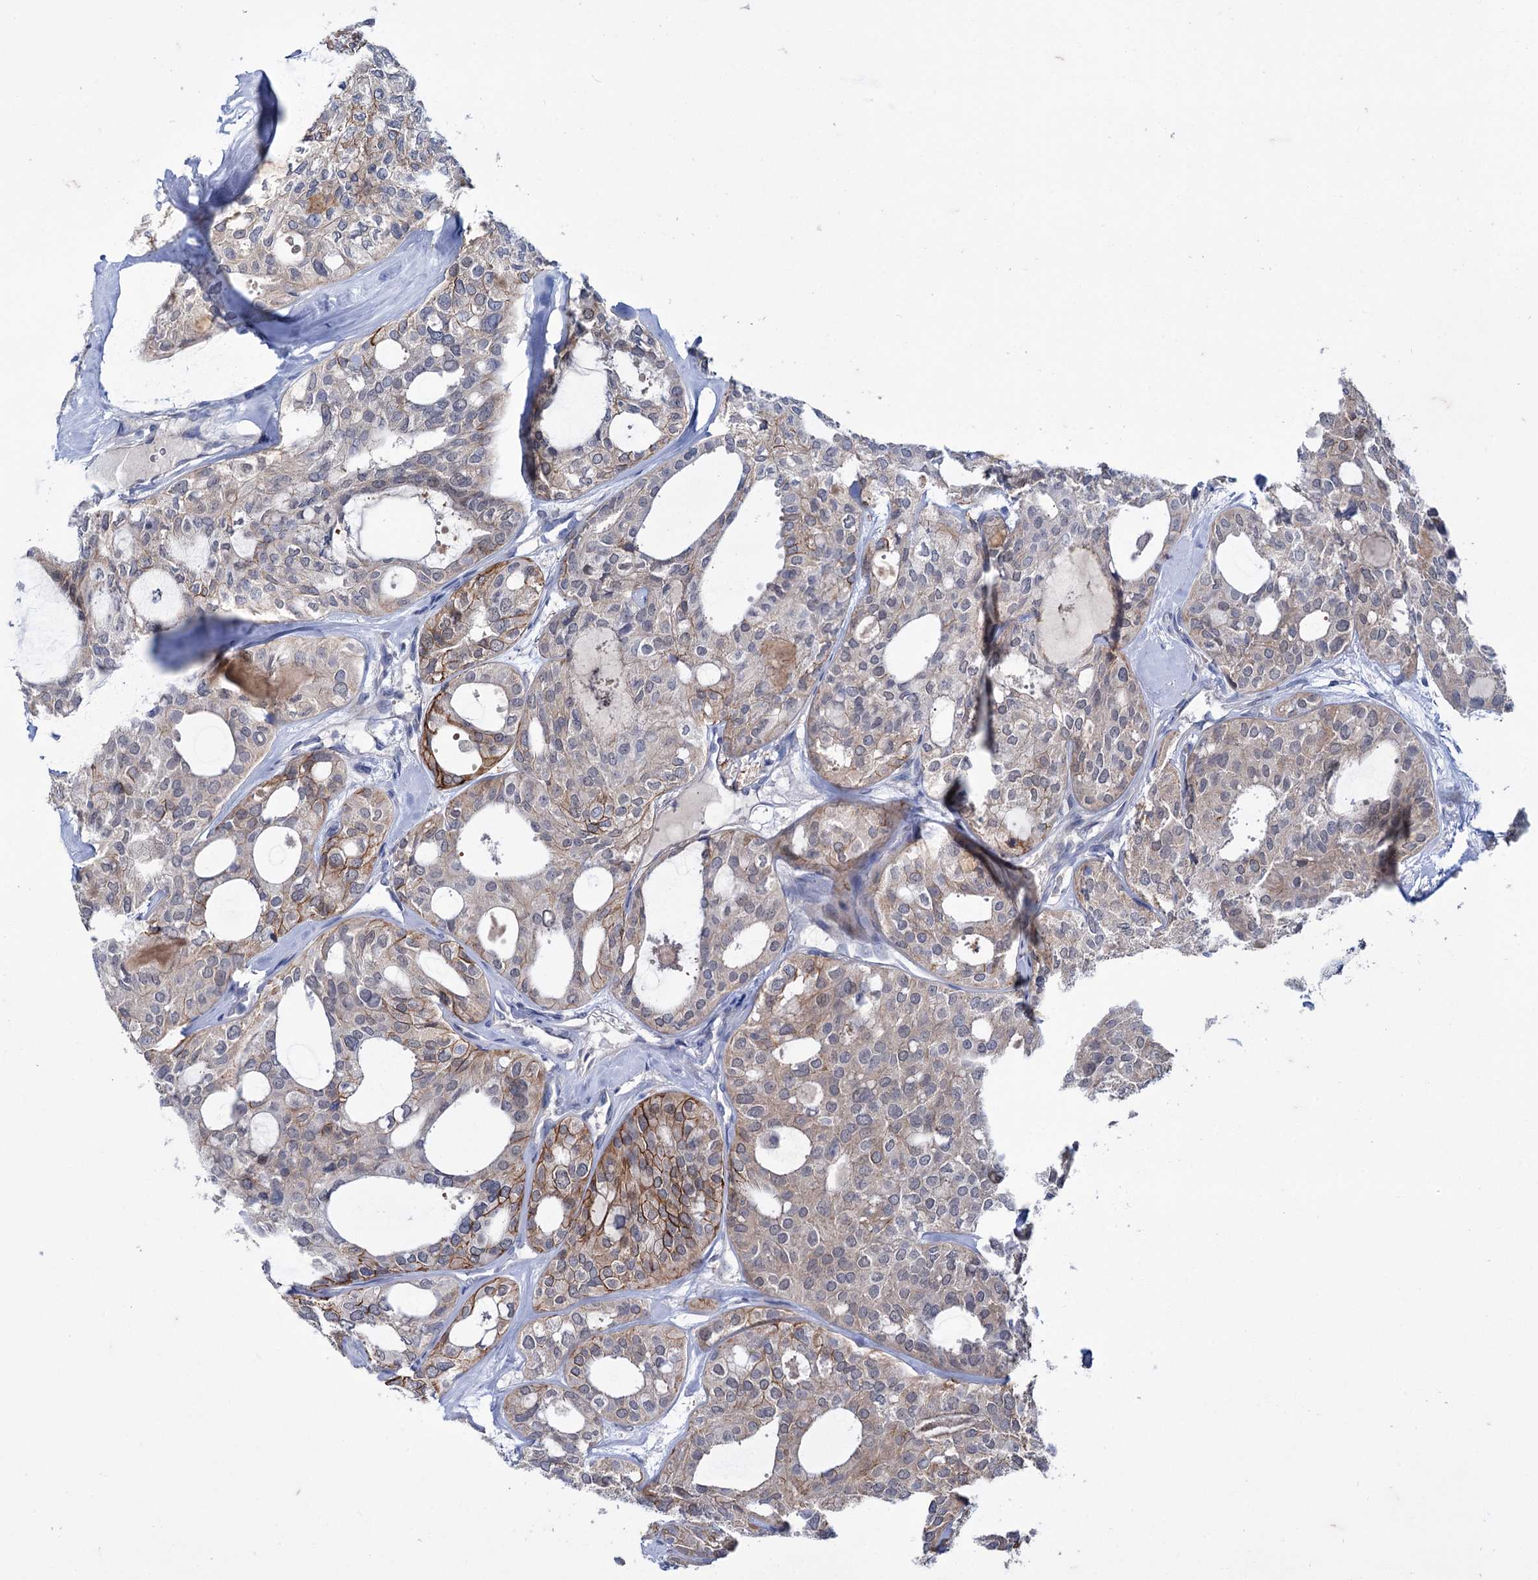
{"staining": {"intensity": "moderate", "quantity": "25%-75%", "location": "cytoplasmic/membranous"}, "tissue": "thyroid cancer", "cell_type": "Tumor cells", "image_type": "cancer", "snomed": [{"axis": "morphology", "description": "Follicular adenoma carcinoma, NOS"}, {"axis": "topography", "description": "Thyroid gland"}], "caption": "Immunohistochemistry (IHC) staining of thyroid cancer, which reveals medium levels of moderate cytoplasmic/membranous positivity in approximately 25%-75% of tumor cells indicating moderate cytoplasmic/membranous protein positivity. The staining was performed using DAB (brown) for protein detection and nuclei were counterstained in hematoxylin (blue).", "gene": "MID1IP1", "patient": {"sex": "male", "age": 75}}